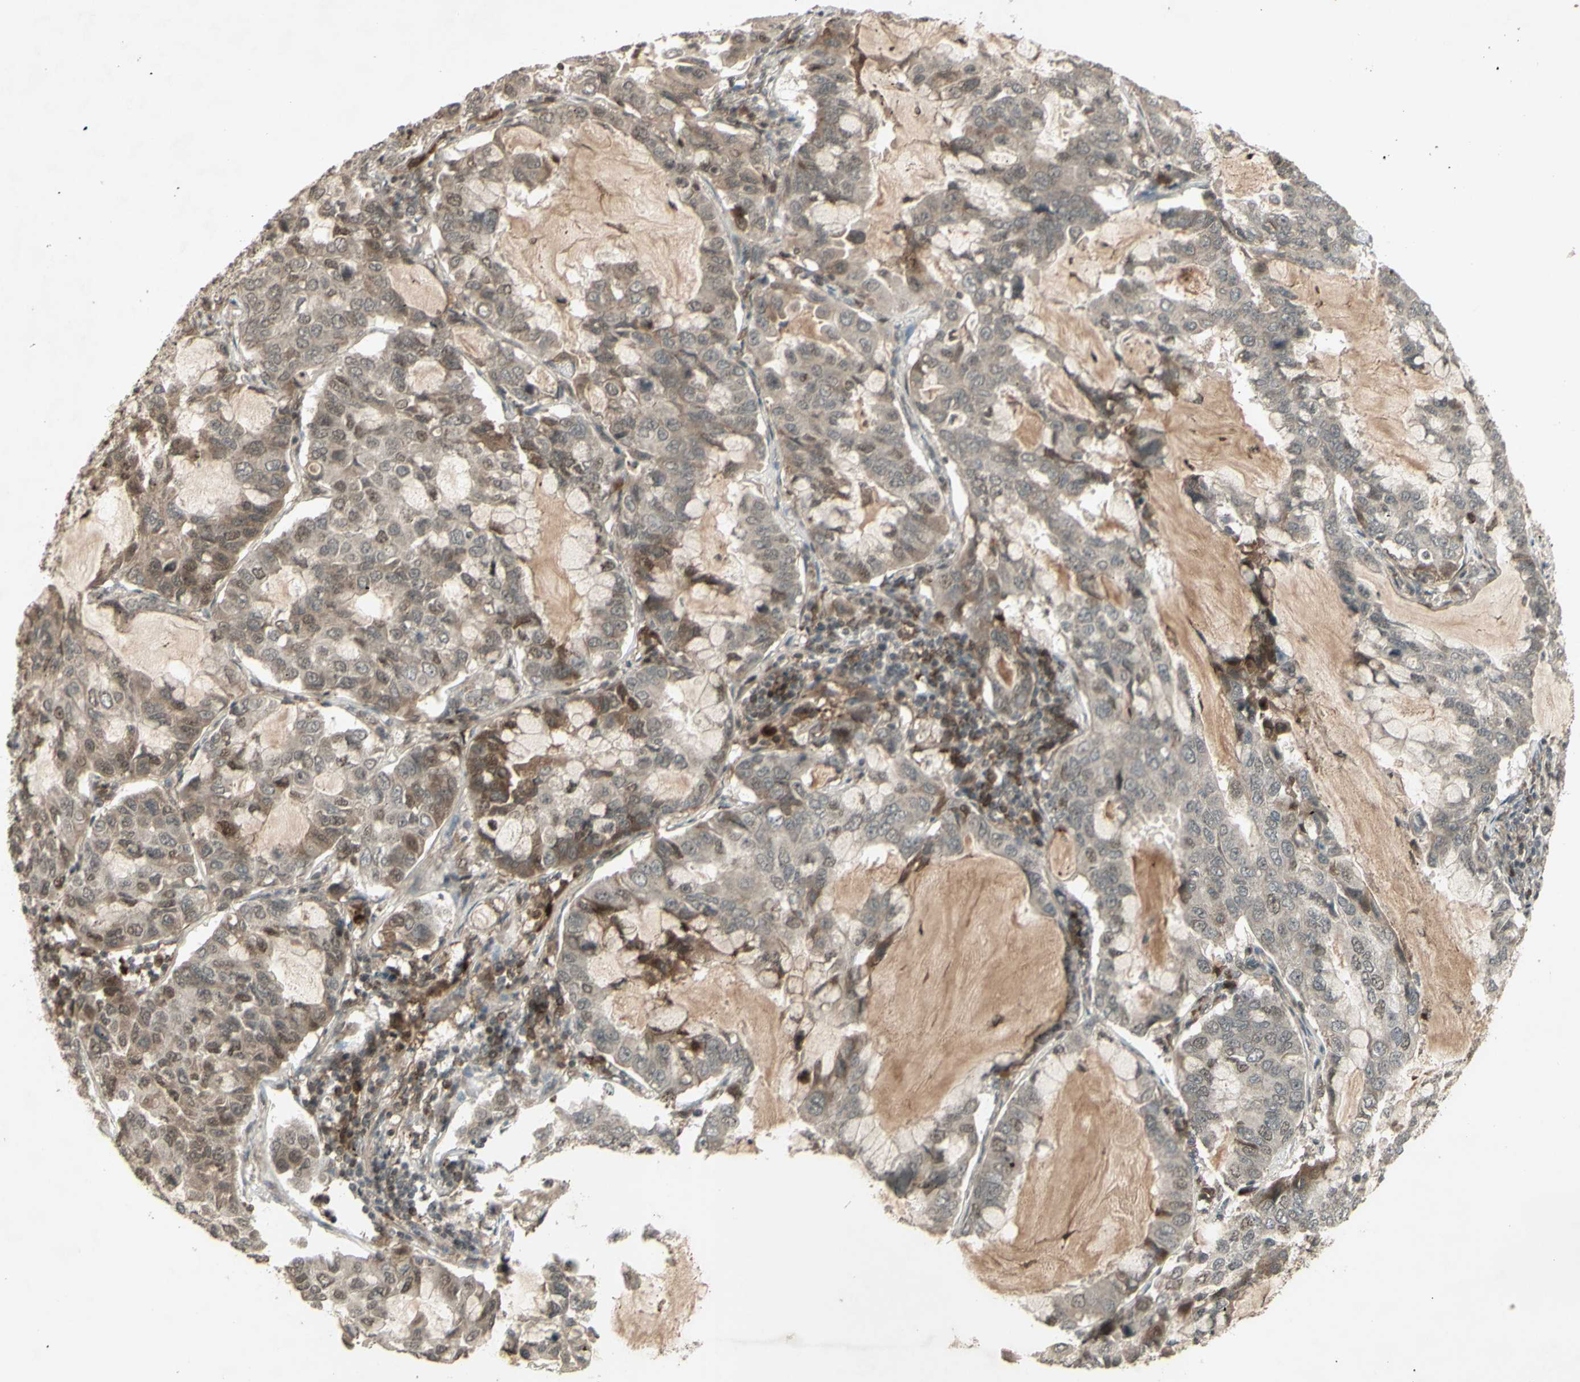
{"staining": {"intensity": "weak", "quantity": ">75%", "location": "cytoplasmic/membranous"}, "tissue": "lung cancer", "cell_type": "Tumor cells", "image_type": "cancer", "snomed": [{"axis": "morphology", "description": "Adenocarcinoma, NOS"}, {"axis": "topography", "description": "Lung"}], "caption": "Protein expression analysis of human lung cancer reveals weak cytoplasmic/membranous expression in approximately >75% of tumor cells. (DAB (3,3'-diaminobenzidine) IHC with brightfield microscopy, high magnification).", "gene": "BLNK", "patient": {"sex": "male", "age": 64}}